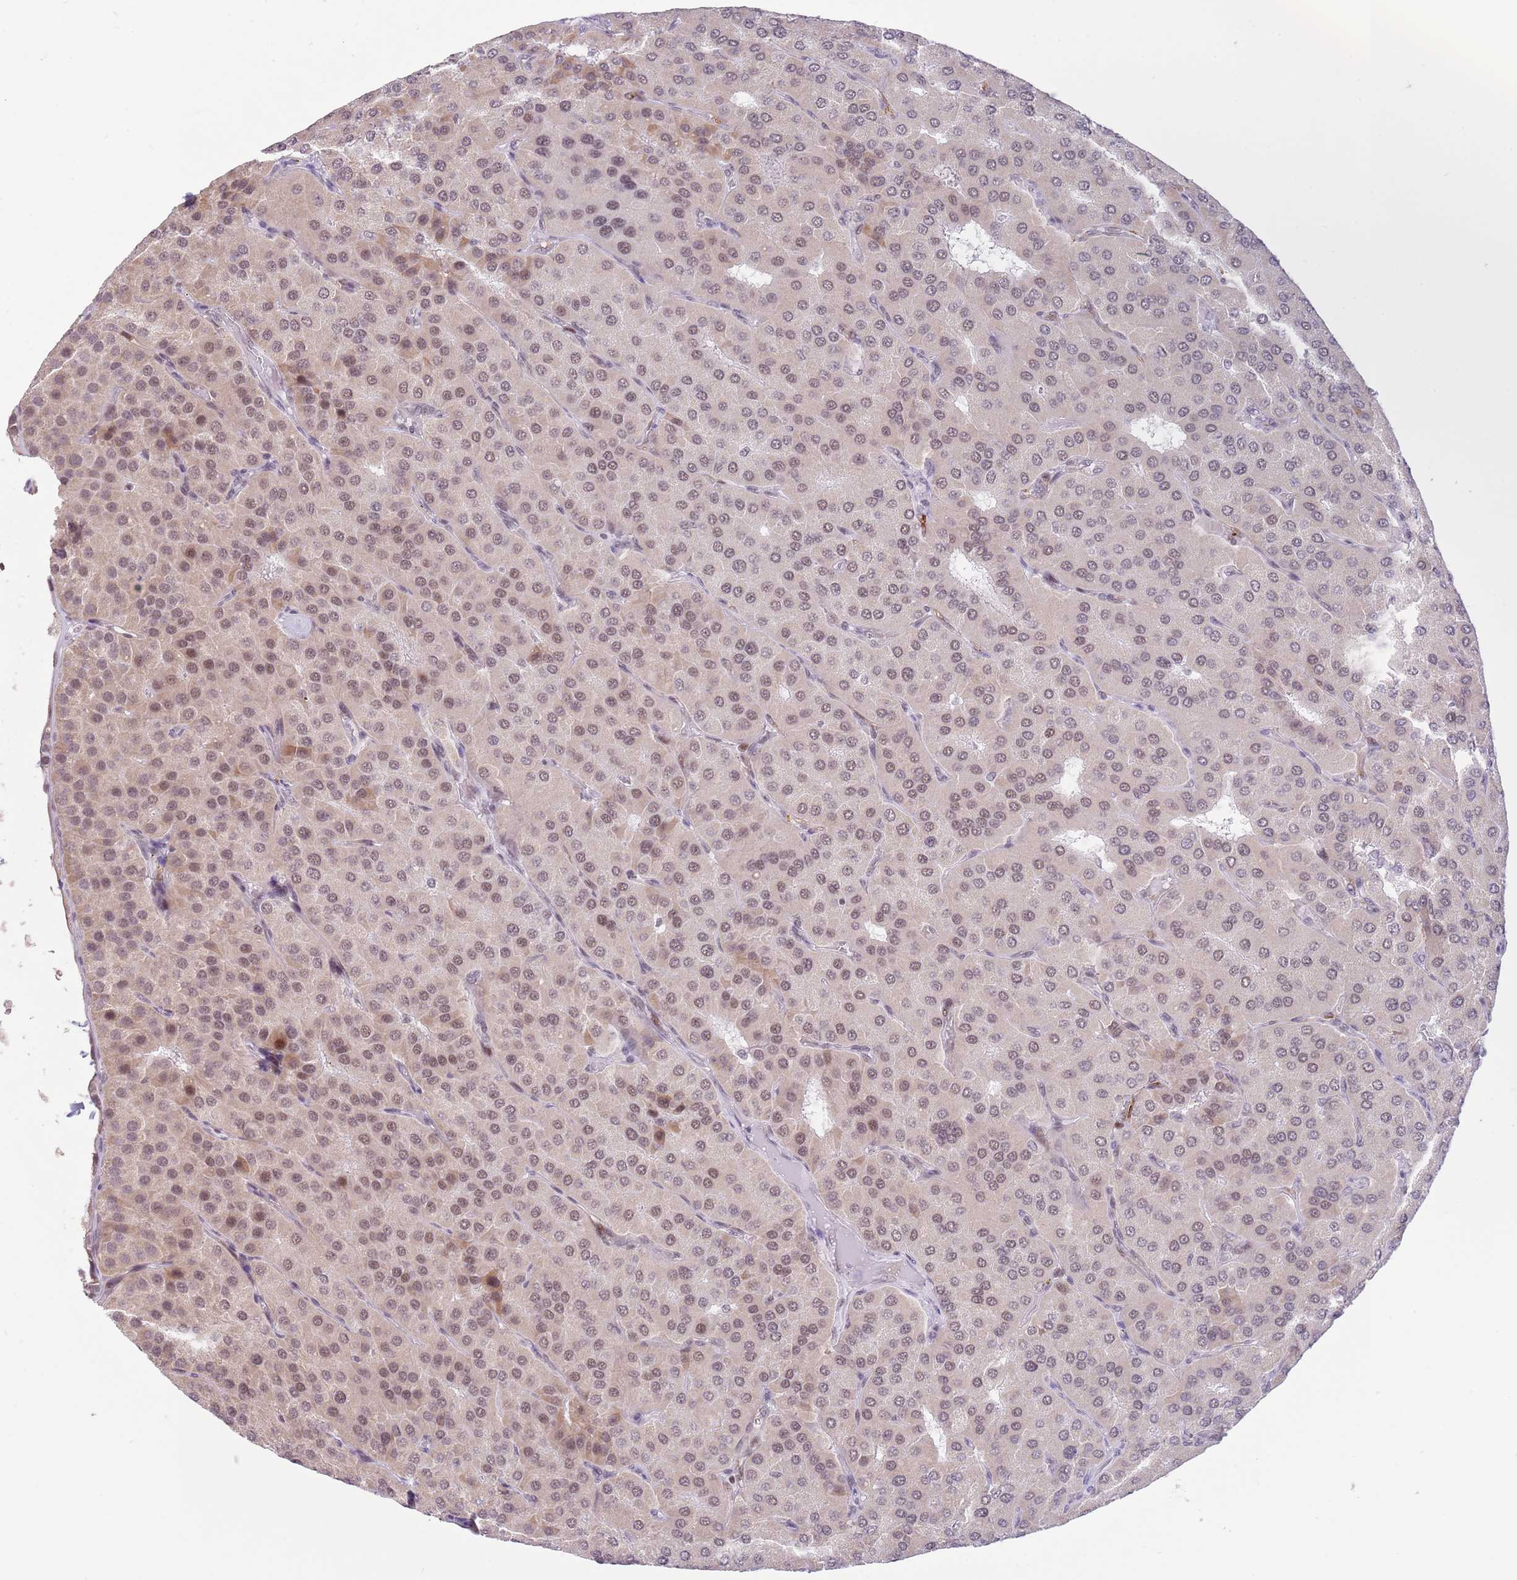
{"staining": {"intensity": "weak", "quantity": ">75%", "location": "nuclear"}, "tissue": "parathyroid gland", "cell_type": "Glandular cells", "image_type": "normal", "snomed": [{"axis": "morphology", "description": "Normal tissue, NOS"}, {"axis": "morphology", "description": "Adenoma, NOS"}, {"axis": "topography", "description": "Parathyroid gland"}], "caption": "A photomicrograph of parathyroid gland stained for a protein displays weak nuclear brown staining in glandular cells. (DAB (3,3'-diaminobenzidine) IHC, brown staining for protein, blue staining for nuclei).", "gene": "RFX1", "patient": {"sex": "female", "age": 86}}